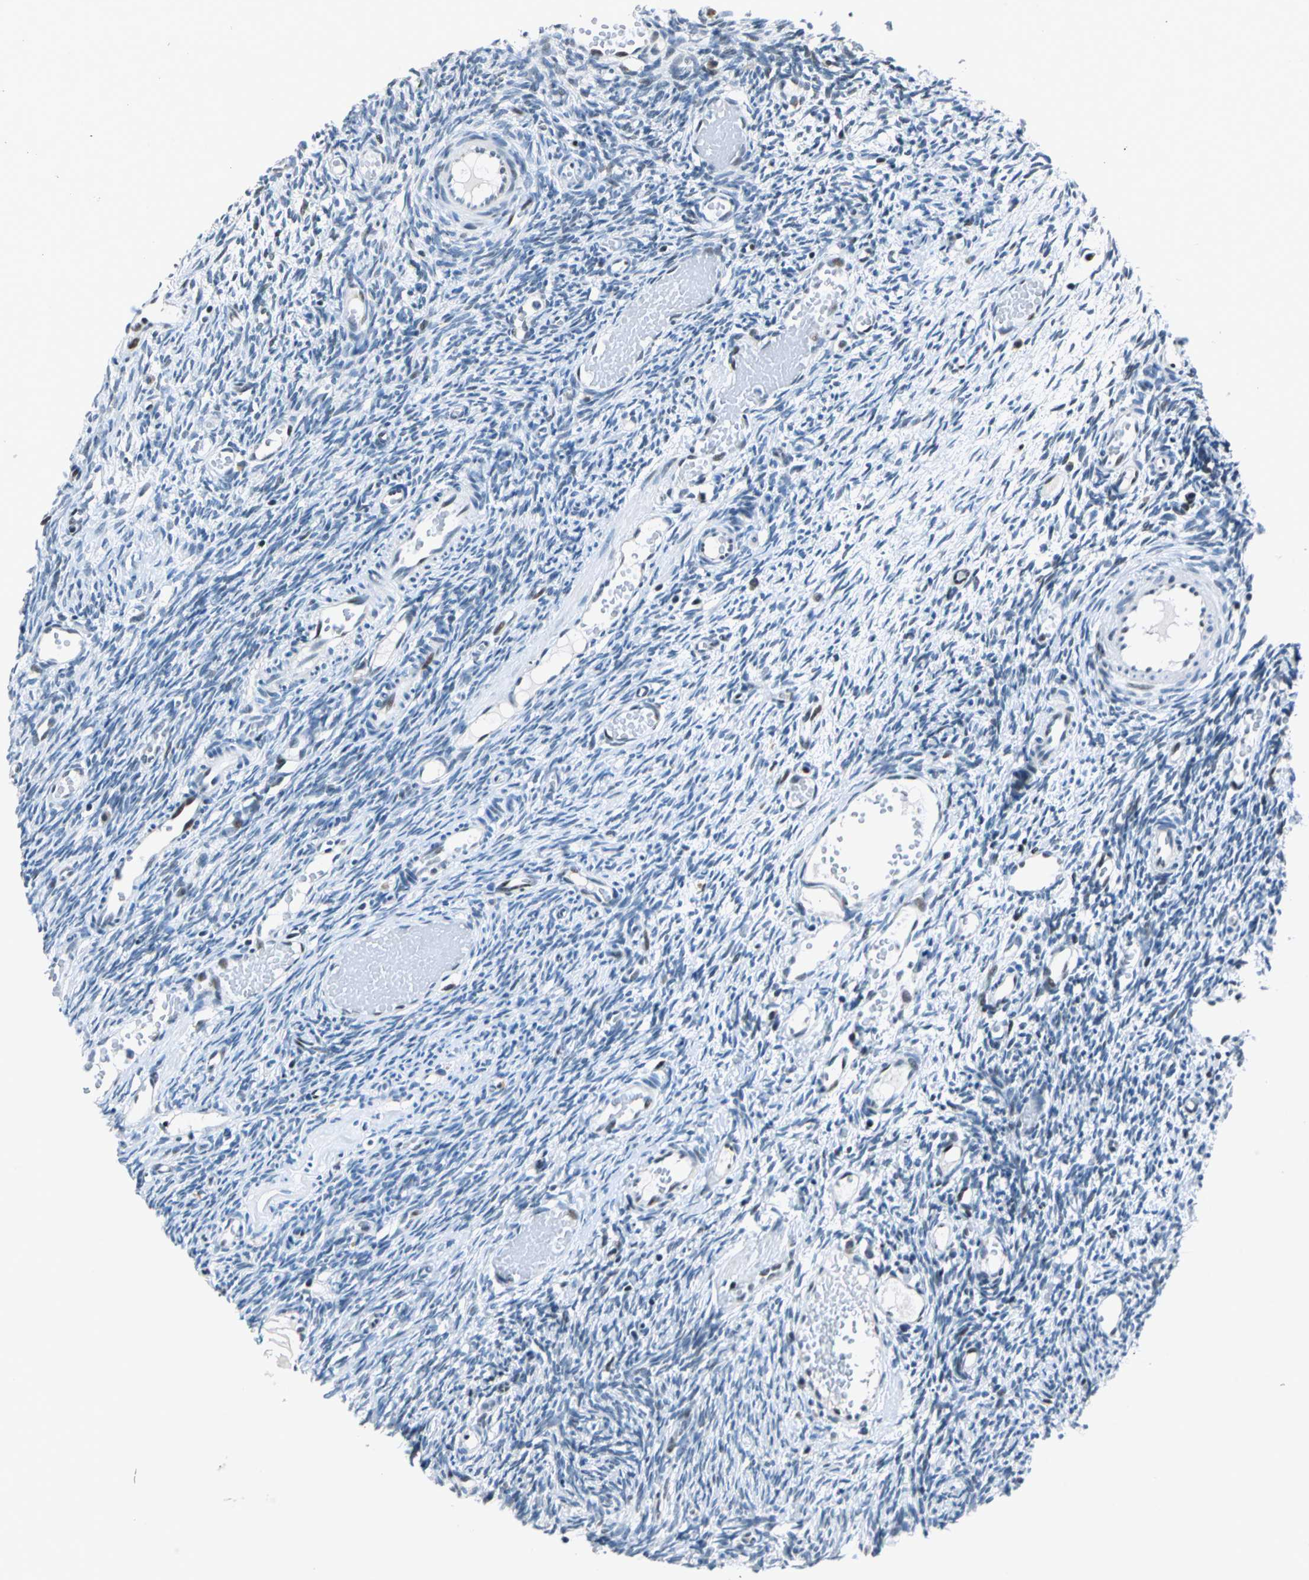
{"staining": {"intensity": "negative", "quantity": "none", "location": "none"}, "tissue": "ovary", "cell_type": "Ovarian stroma cells", "image_type": "normal", "snomed": [{"axis": "morphology", "description": "Normal tissue, NOS"}, {"axis": "topography", "description": "Ovary"}], "caption": "IHC image of benign ovary stained for a protein (brown), which displays no staining in ovarian stroma cells.", "gene": "HCFC2", "patient": {"sex": "female", "age": 35}}